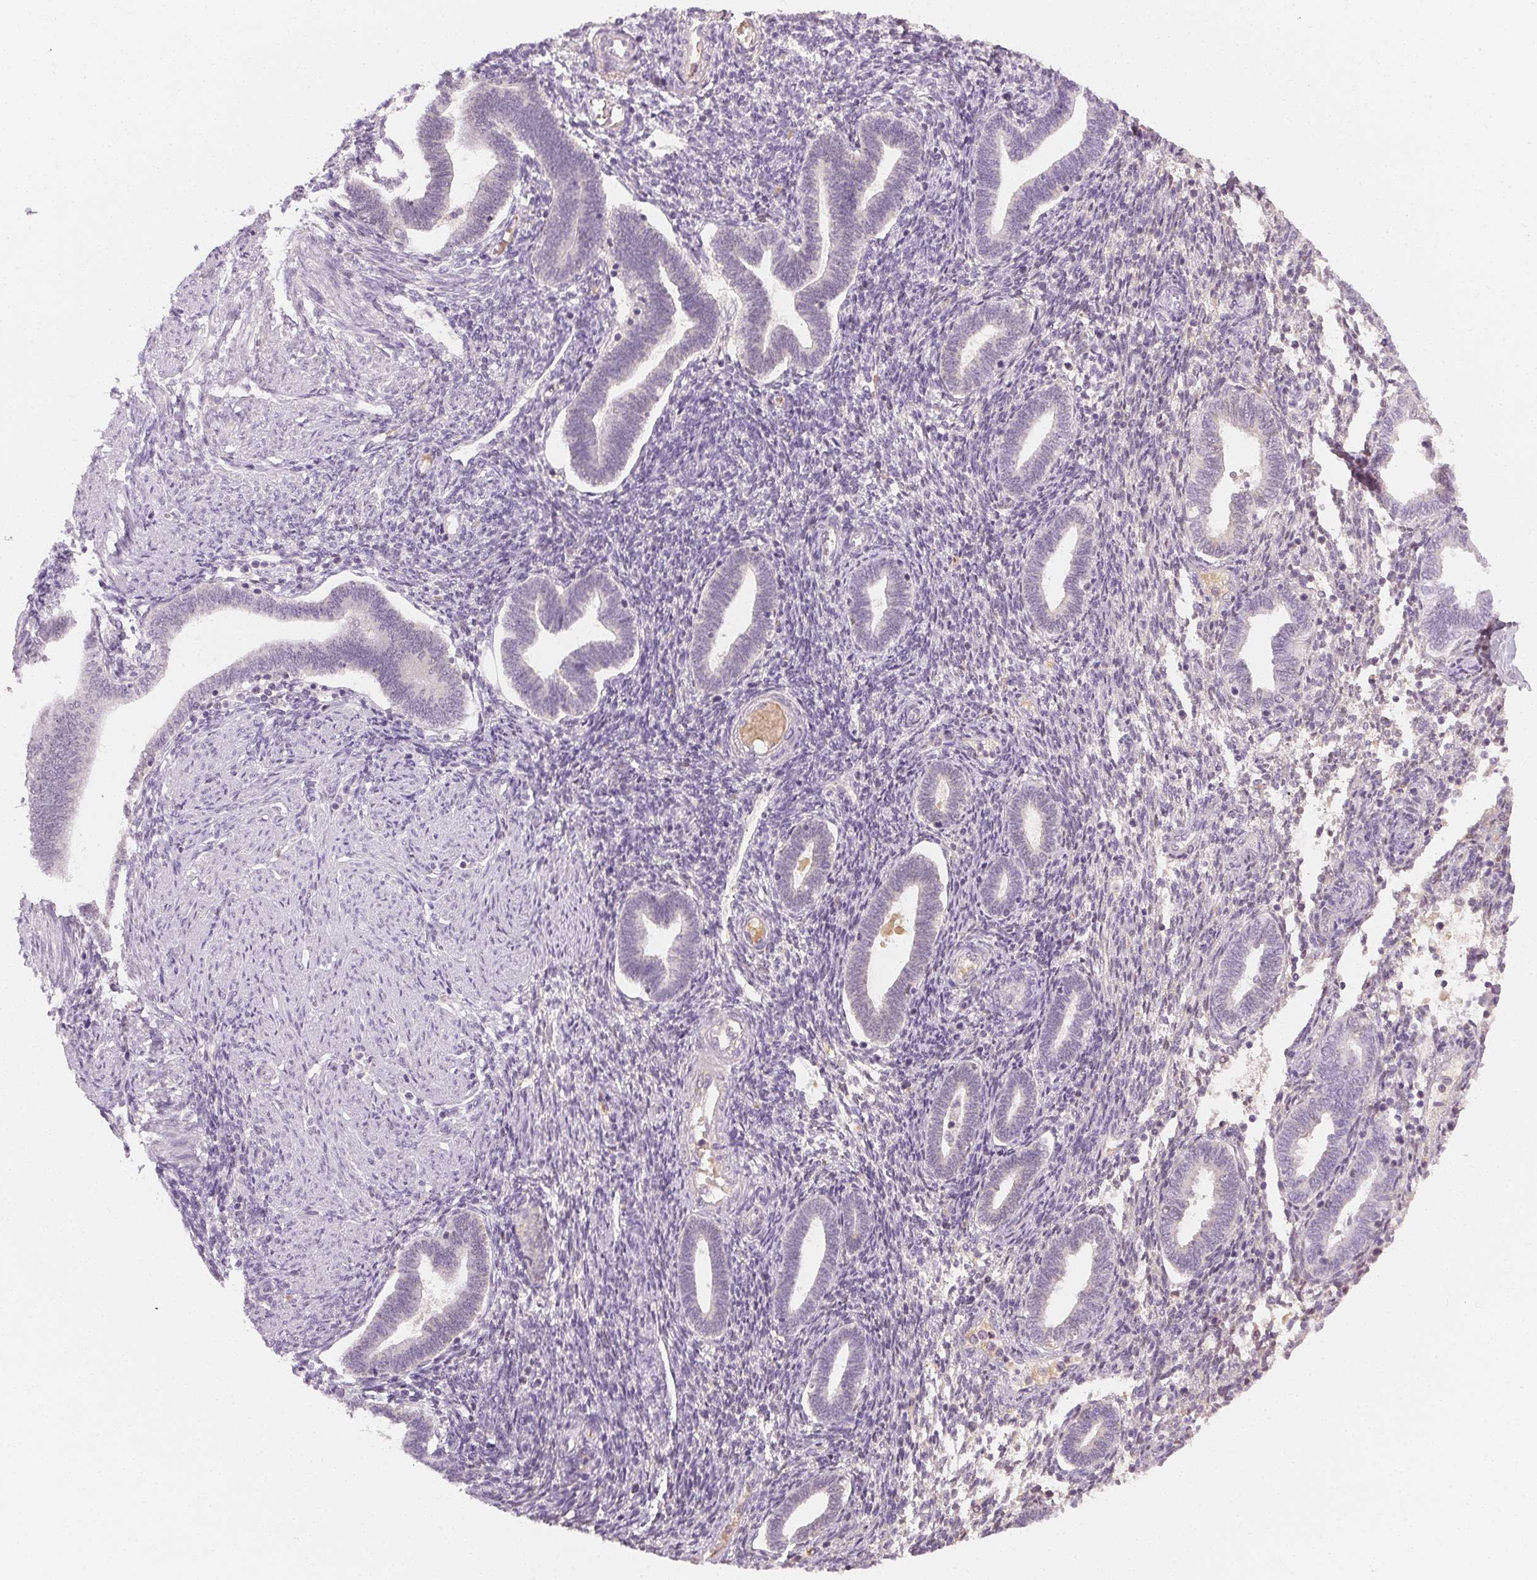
{"staining": {"intensity": "negative", "quantity": "none", "location": "none"}, "tissue": "endometrium", "cell_type": "Cells in endometrial stroma", "image_type": "normal", "snomed": [{"axis": "morphology", "description": "Normal tissue, NOS"}, {"axis": "topography", "description": "Endometrium"}], "caption": "The immunohistochemistry photomicrograph has no significant staining in cells in endometrial stroma of endometrium.", "gene": "AFM", "patient": {"sex": "female", "age": 42}}